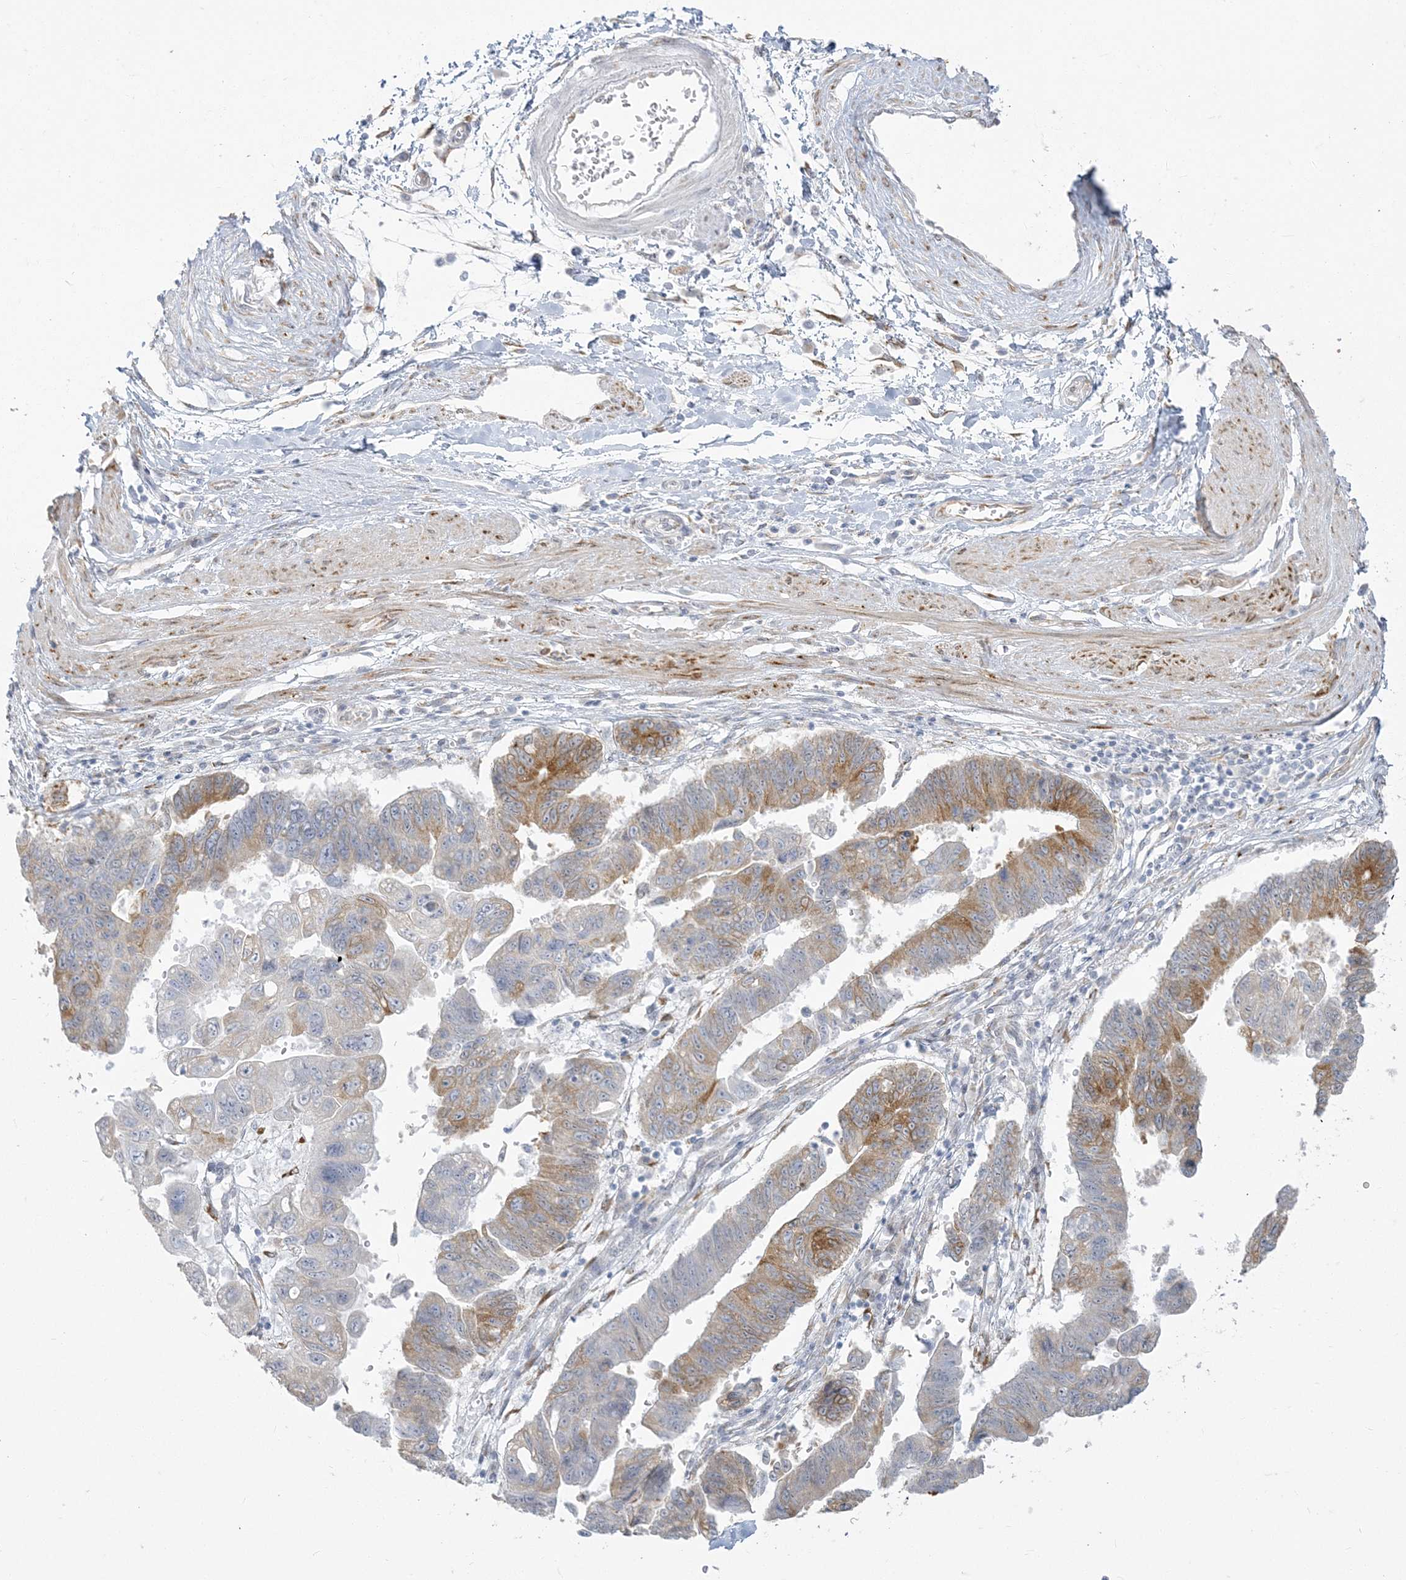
{"staining": {"intensity": "moderate", "quantity": "25%-75%", "location": "cytoplasmic/membranous"}, "tissue": "stomach cancer", "cell_type": "Tumor cells", "image_type": "cancer", "snomed": [{"axis": "morphology", "description": "Adenocarcinoma, NOS"}, {"axis": "topography", "description": "Stomach"}], "caption": "Adenocarcinoma (stomach) stained for a protein (brown) shows moderate cytoplasmic/membranous positive expression in approximately 25%-75% of tumor cells.", "gene": "ZC3H6", "patient": {"sex": "male", "age": 59}}